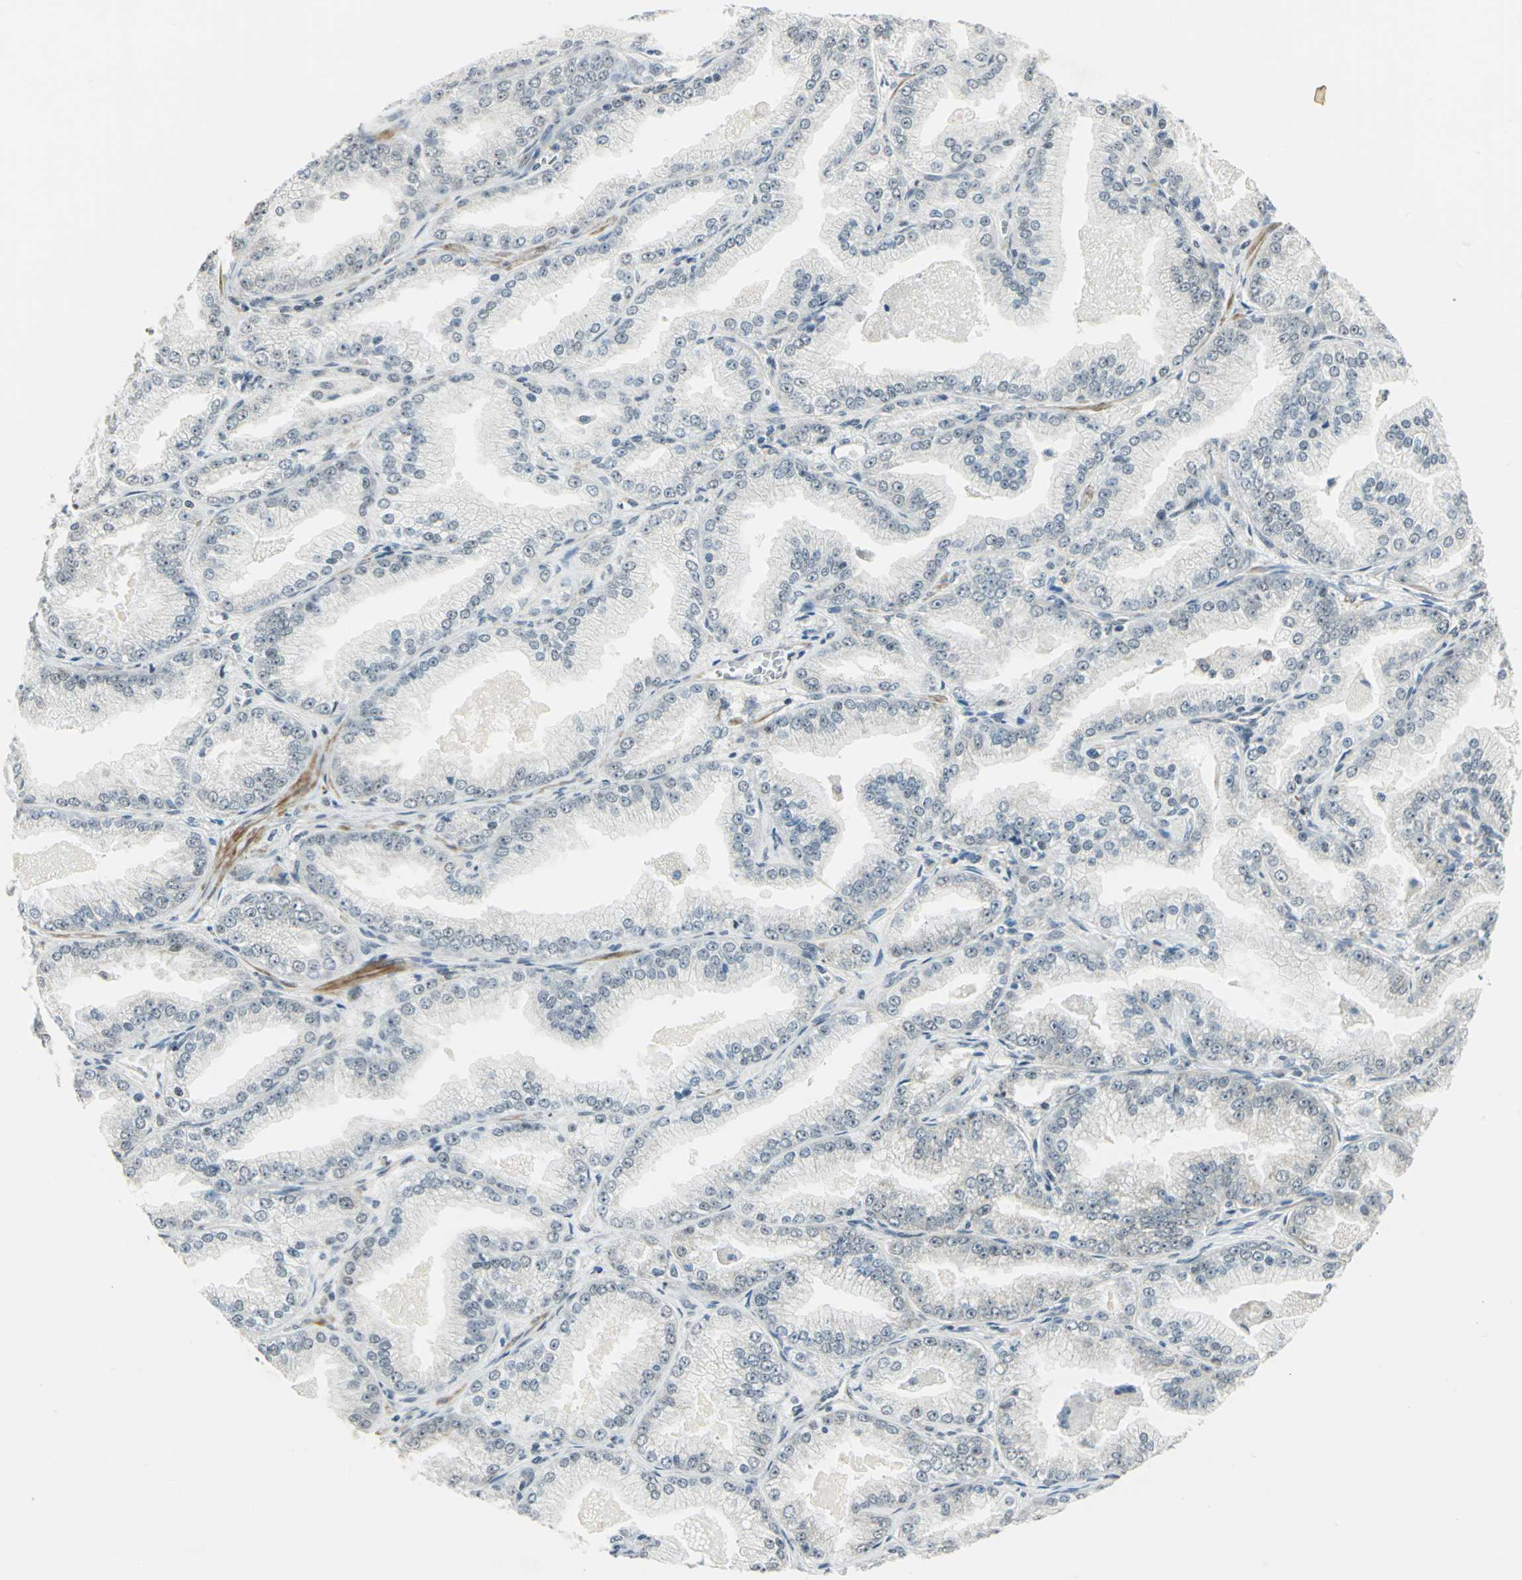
{"staining": {"intensity": "negative", "quantity": "none", "location": "none"}, "tissue": "prostate cancer", "cell_type": "Tumor cells", "image_type": "cancer", "snomed": [{"axis": "morphology", "description": "Adenocarcinoma, High grade"}, {"axis": "topography", "description": "Prostate"}], "caption": "IHC micrograph of human adenocarcinoma (high-grade) (prostate) stained for a protein (brown), which shows no expression in tumor cells.", "gene": "PLAGL2", "patient": {"sex": "male", "age": 61}}